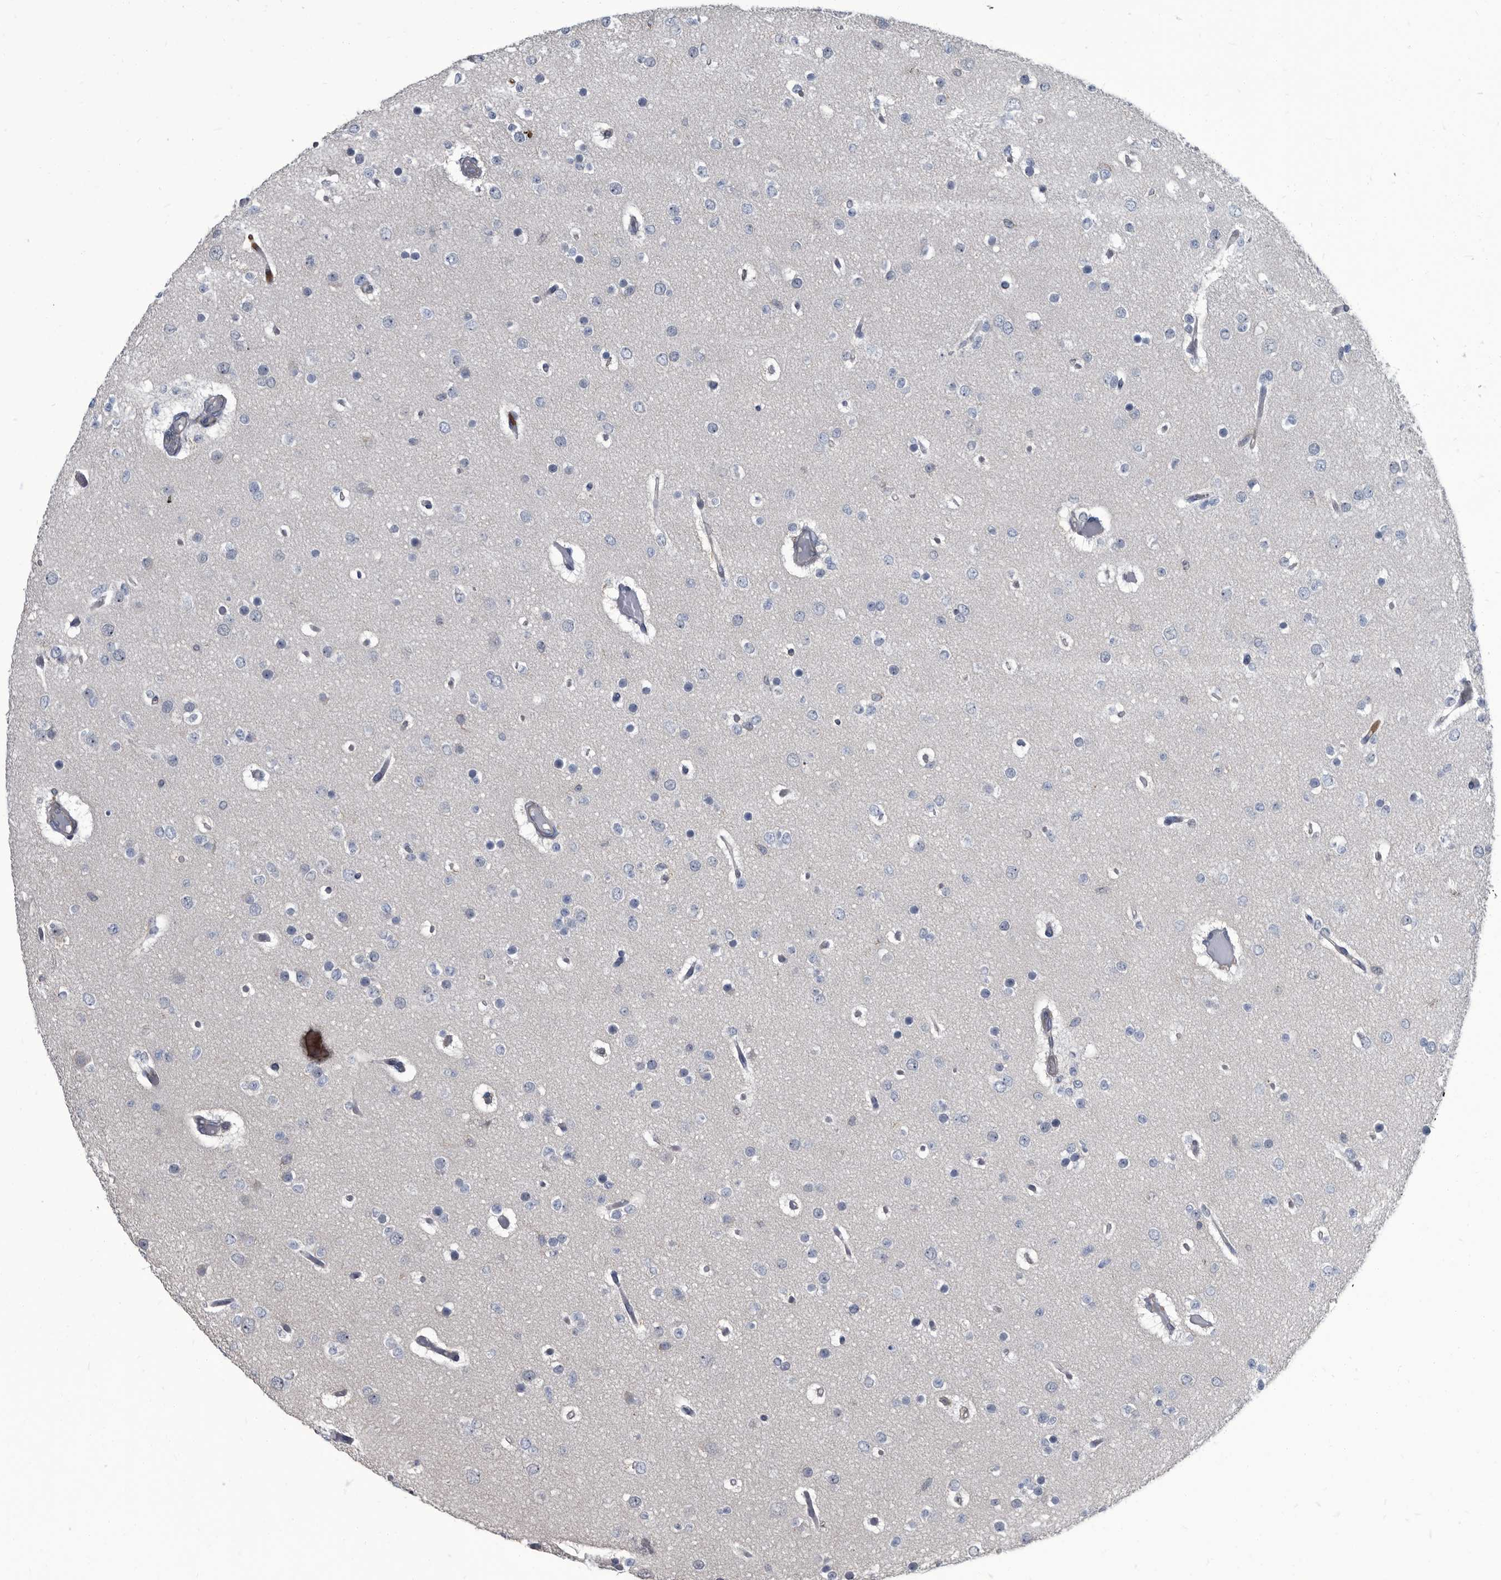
{"staining": {"intensity": "negative", "quantity": "none", "location": "none"}, "tissue": "glioma", "cell_type": "Tumor cells", "image_type": "cancer", "snomed": [{"axis": "morphology", "description": "Glioma, malignant, Low grade"}, {"axis": "topography", "description": "Brain"}], "caption": "Immunohistochemistry (IHC) micrograph of low-grade glioma (malignant) stained for a protein (brown), which exhibits no expression in tumor cells.", "gene": "CDV3", "patient": {"sex": "female", "age": 22}}